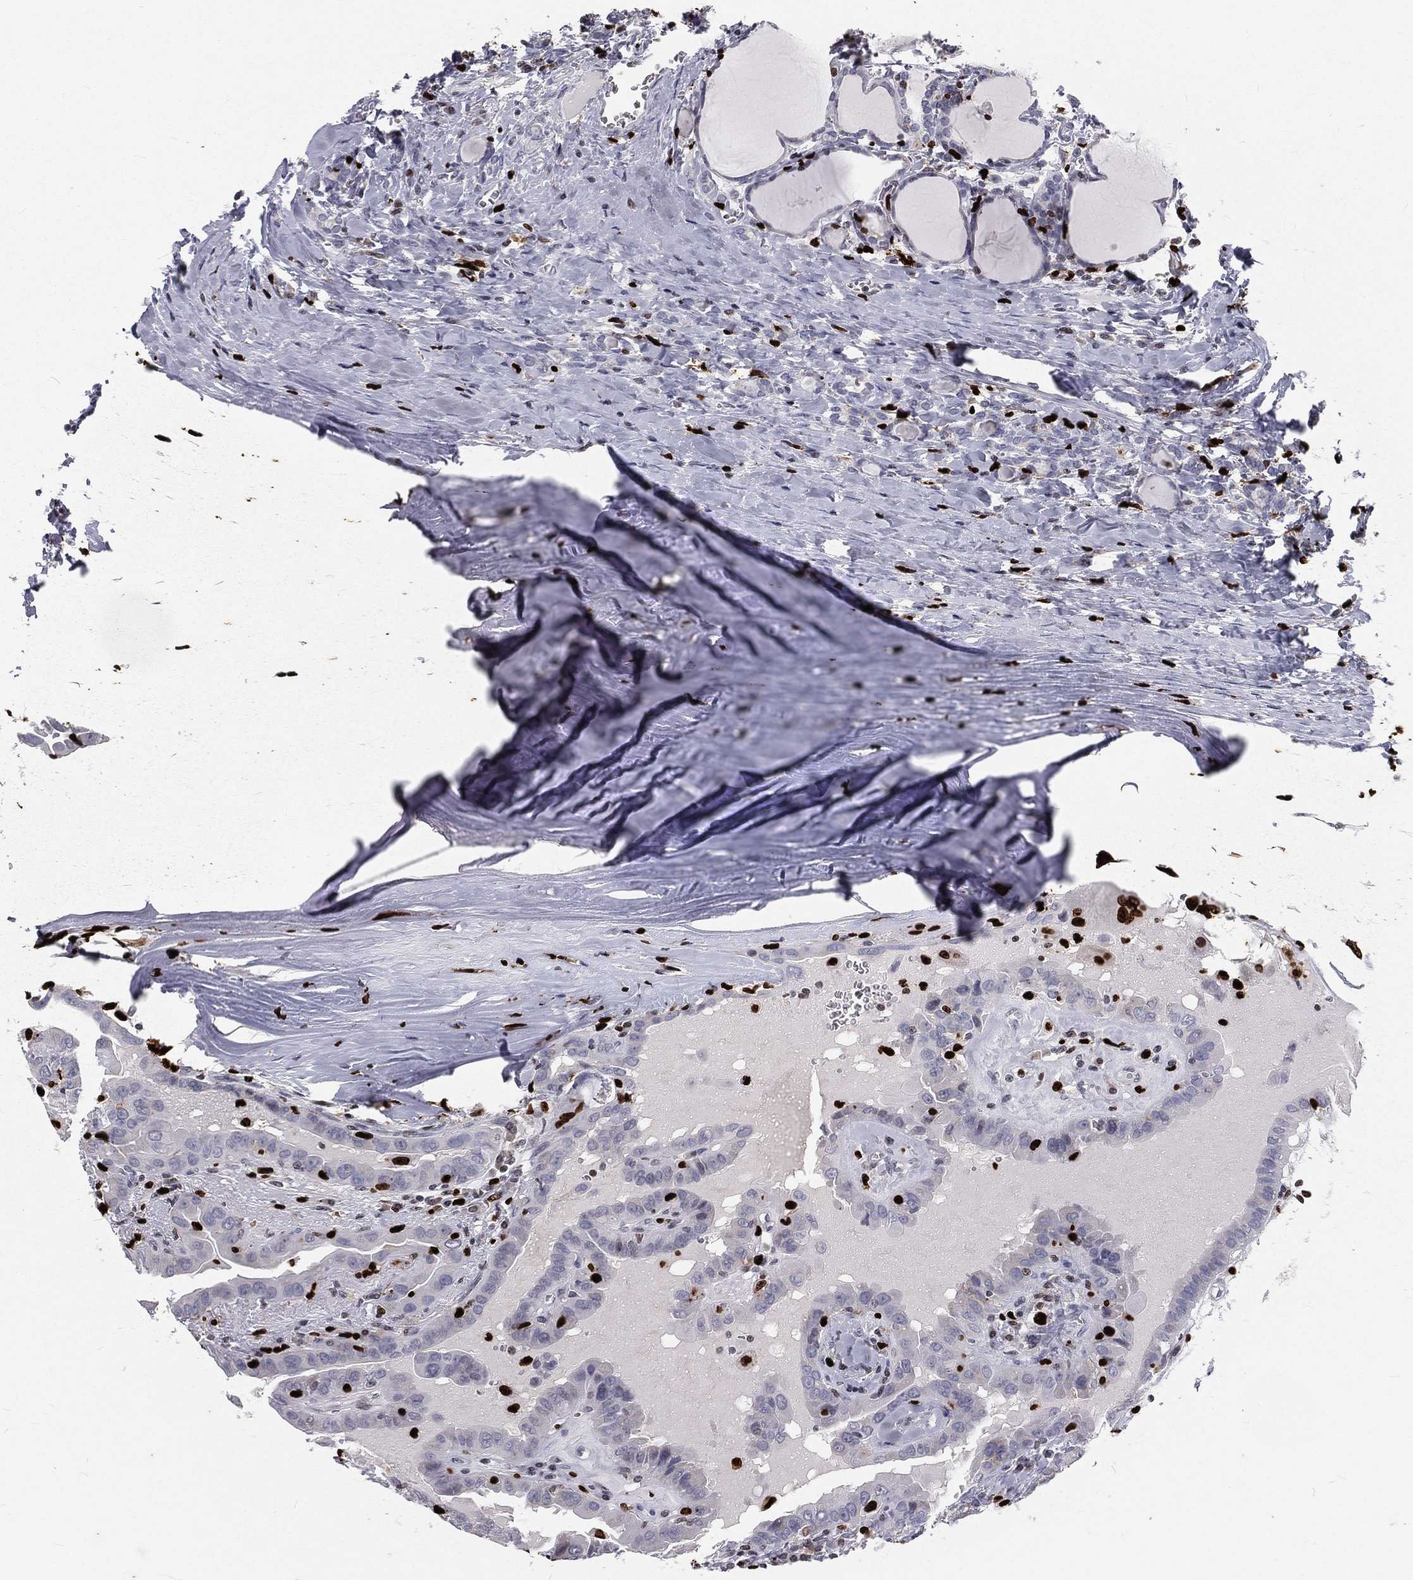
{"staining": {"intensity": "negative", "quantity": "none", "location": "none"}, "tissue": "thyroid cancer", "cell_type": "Tumor cells", "image_type": "cancer", "snomed": [{"axis": "morphology", "description": "Papillary adenocarcinoma, NOS"}, {"axis": "topography", "description": "Thyroid gland"}], "caption": "The immunohistochemistry photomicrograph has no significant positivity in tumor cells of thyroid cancer (papillary adenocarcinoma) tissue. (IHC, brightfield microscopy, high magnification).", "gene": "MNDA", "patient": {"sex": "female", "age": 37}}